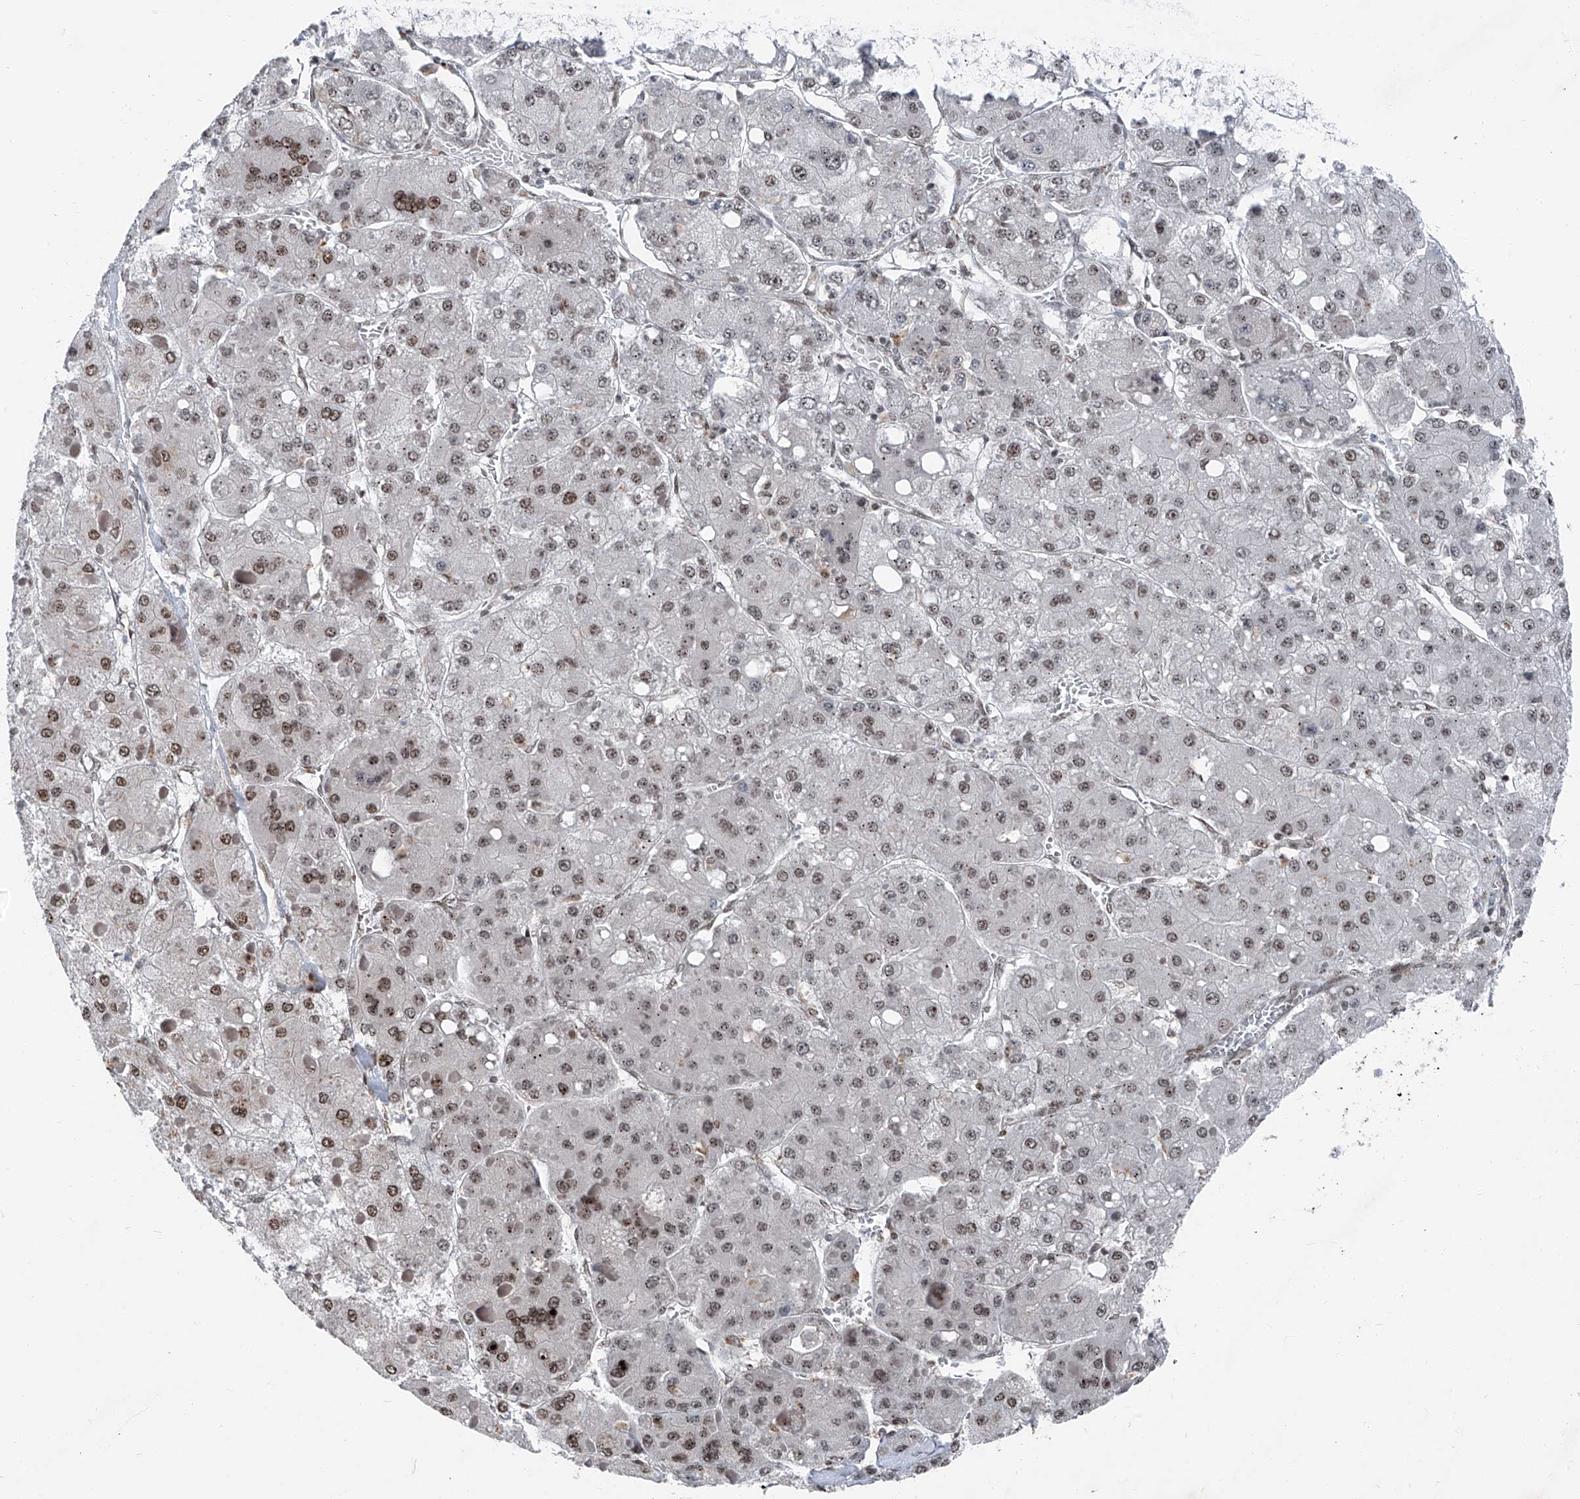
{"staining": {"intensity": "moderate", "quantity": "25%-75%", "location": "nuclear"}, "tissue": "liver cancer", "cell_type": "Tumor cells", "image_type": "cancer", "snomed": [{"axis": "morphology", "description": "Carcinoma, Hepatocellular, NOS"}, {"axis": "topography", "description": "Liver"}], "caption": "Hepatocellular carcinoma (liver) stained for a protein (brown) demonstrates moderate nuclear positive positivity in about 25%-75% of tumor cells.", "gene": "BMI1", "patient": {"sex": "female", "age": 73}}